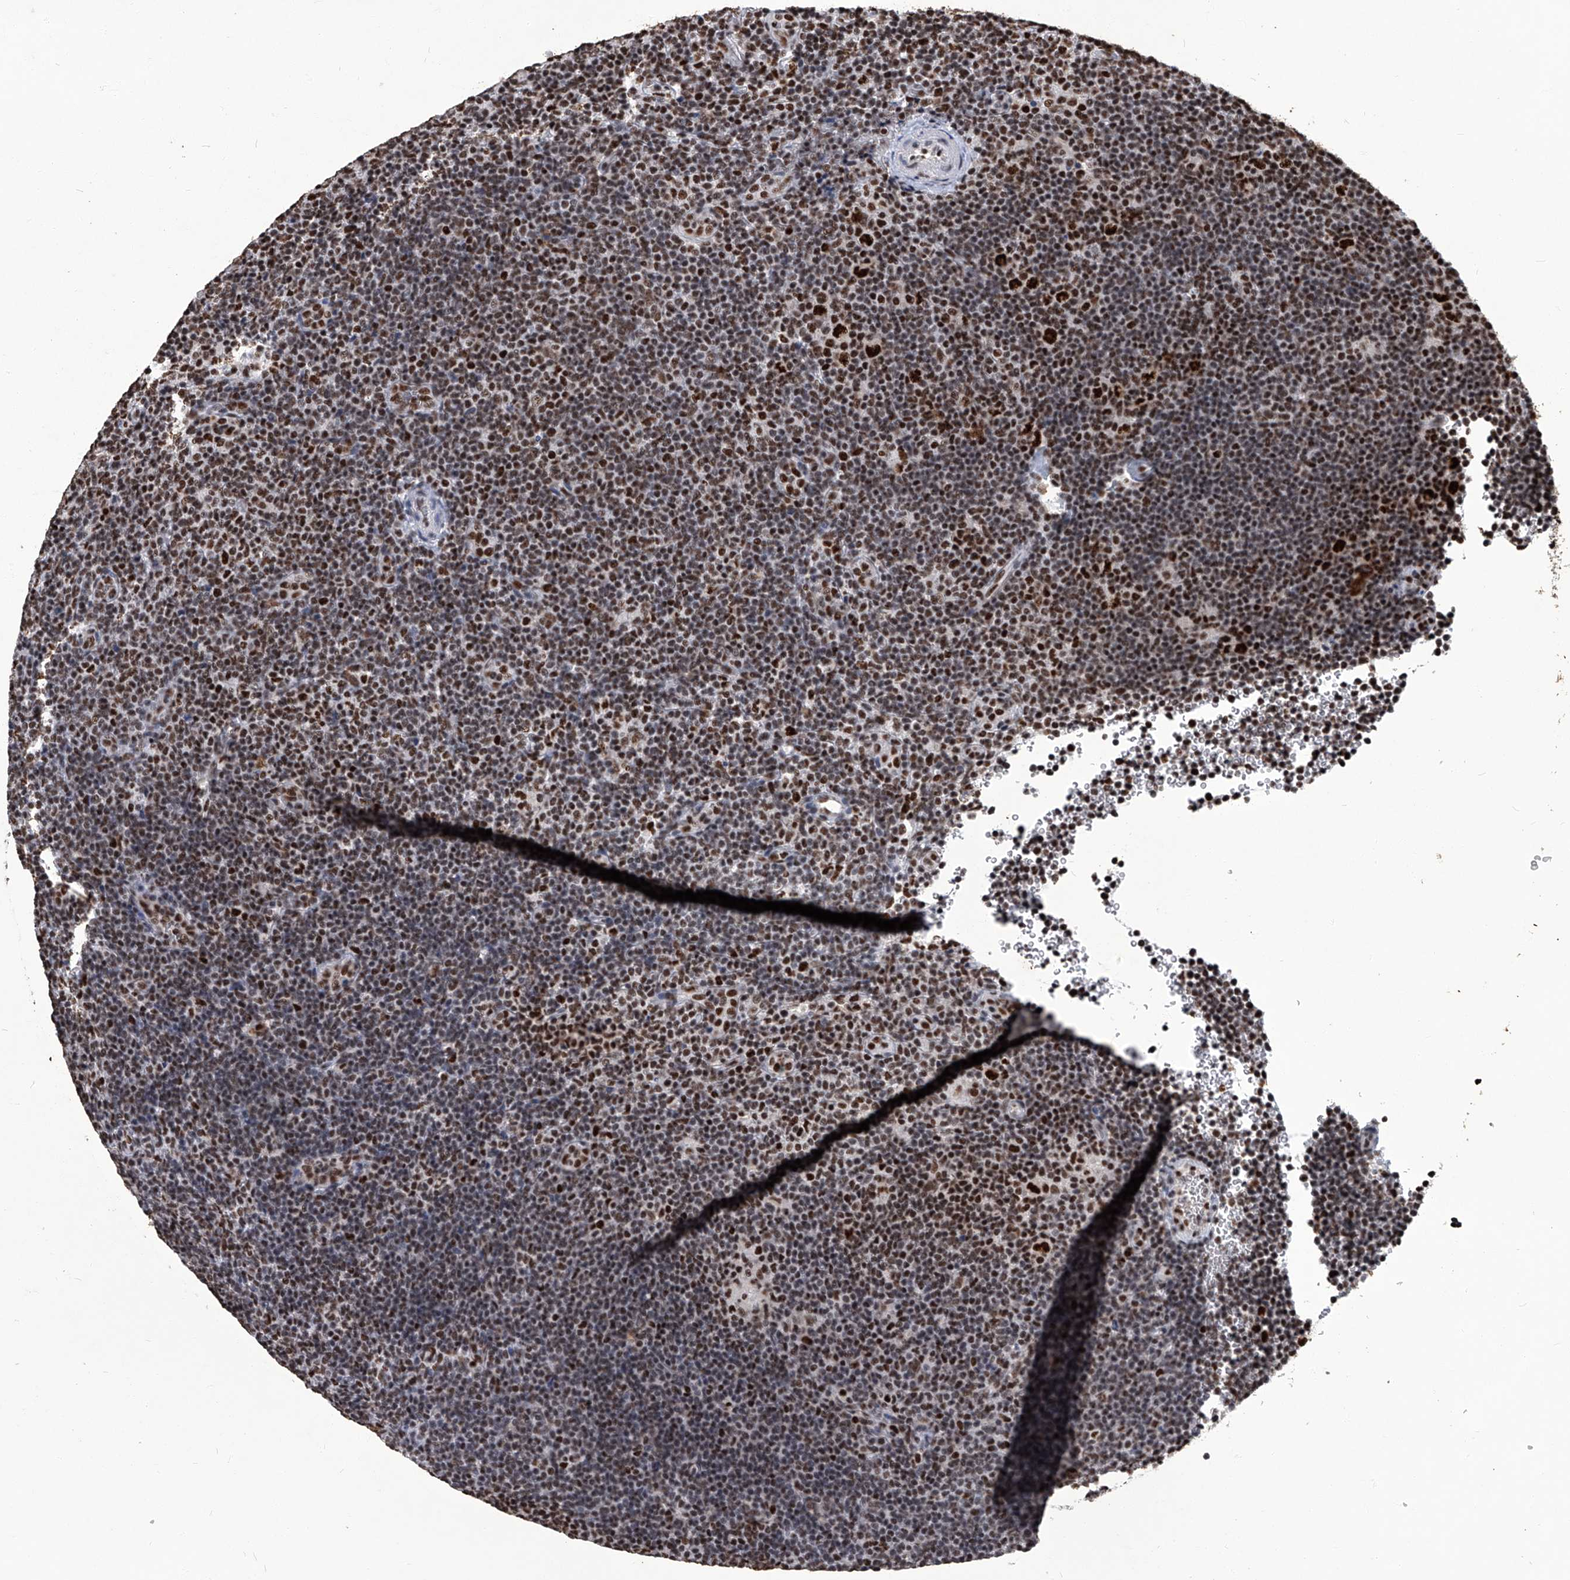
{"staining": {"intensity": "strong", "quantity": ">75%", "location": "nuclear"}, "tissue": "lymphoma", "cell_type": "Tumor cells", "image_type": "cancer", "snomed": [{"axis": "morphology", "description": "Hodgkin's disease, NOS"}, {"axis": "topography", "description": "Lymph node"}], "caption": "Brown immunohistochemical staining in human lymphoma shows strong nuclear staining in approximately >75% of tumor cells.", "gene": "HBP1", "patient": {"sex": "female", "age": 57}}